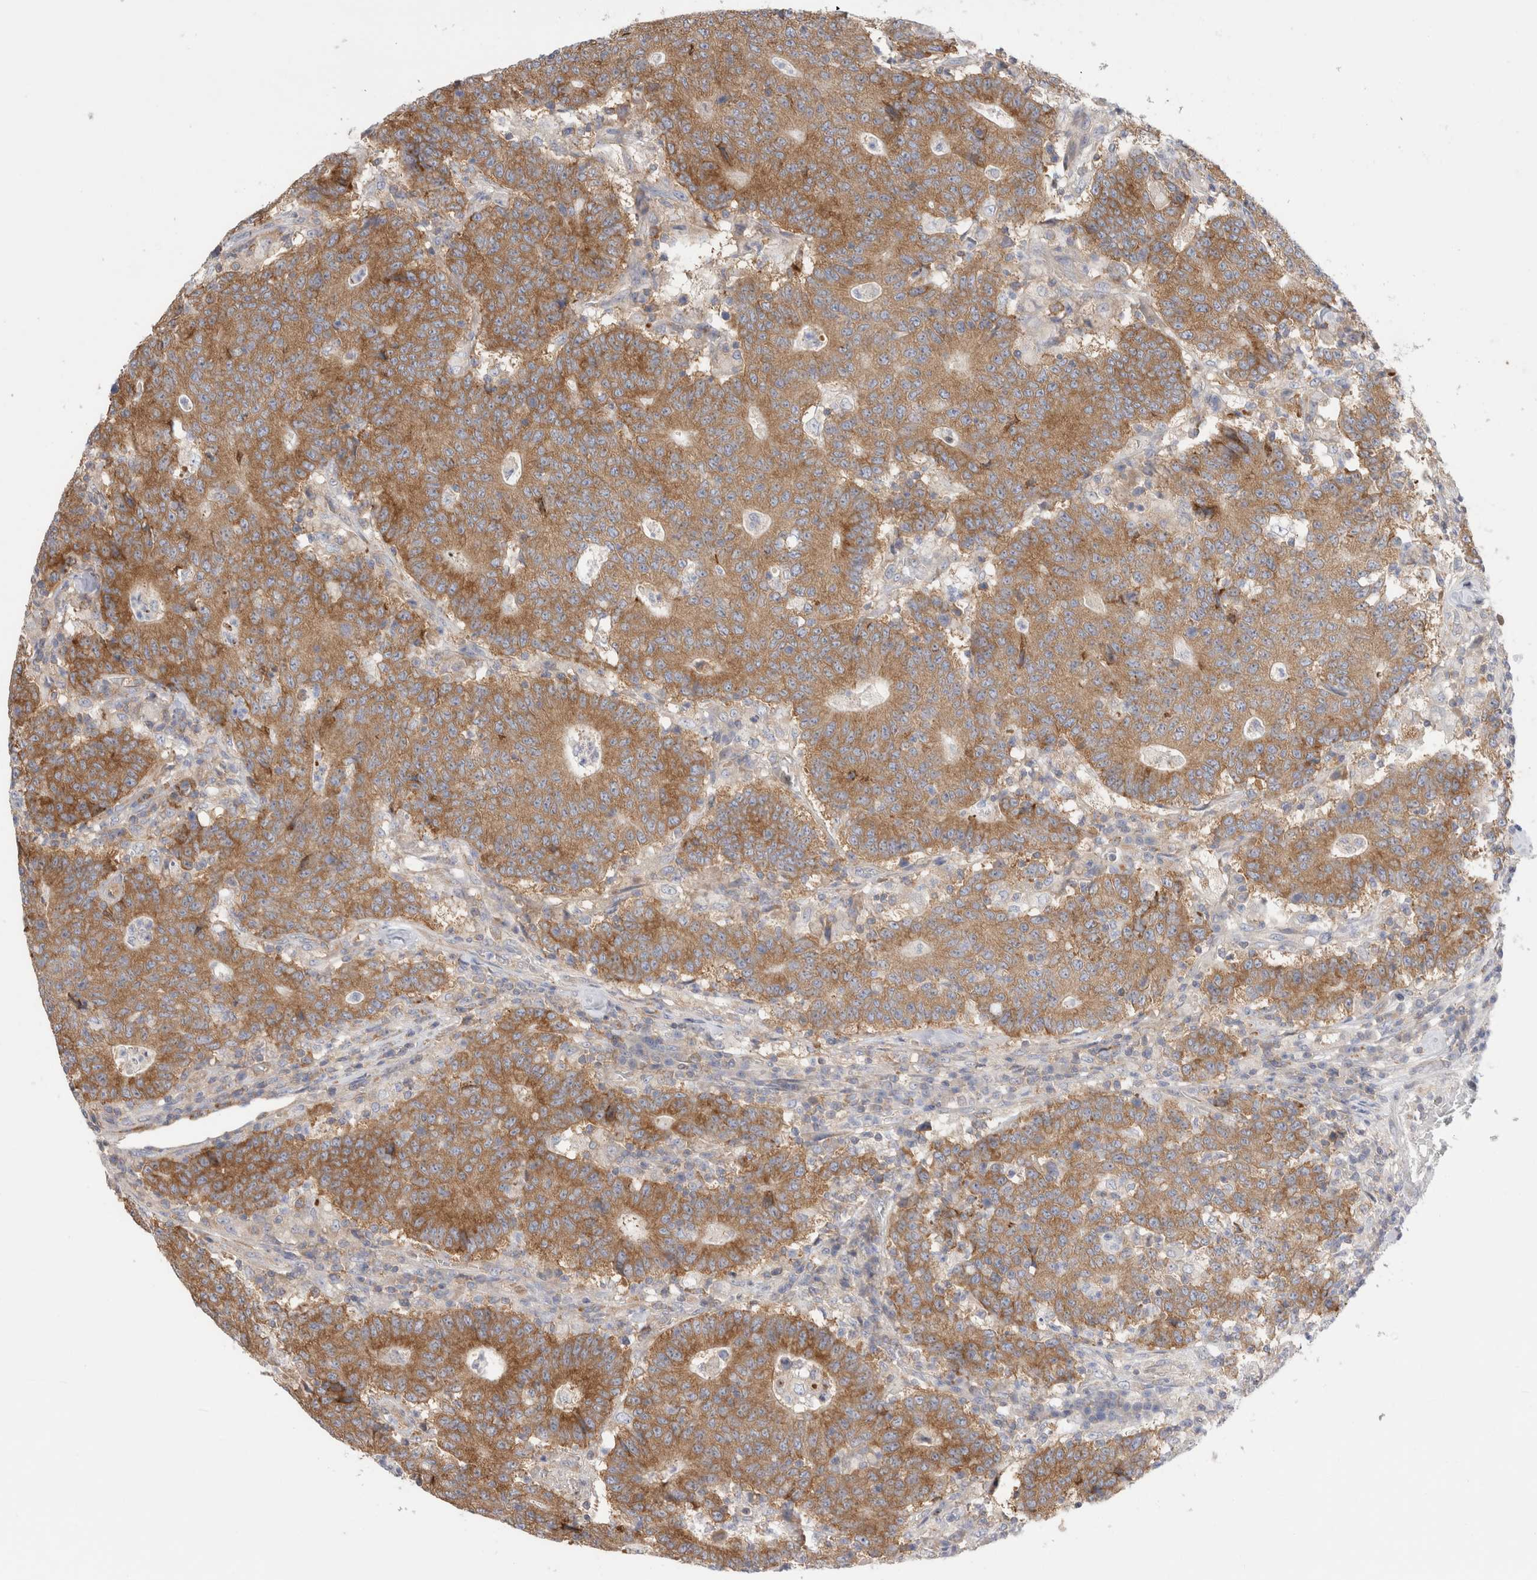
{"staining": {"intensity": "moderate", "quantity": ">75%", "location": "cytoplasmic/membranous"}, "tissue": "colorectal cancer", "cell_type": "Tumor cells", "image_type": "cancer", "snomed": [{"axis": "morphology", "description": "Normal tissue, NOS"}, {"axis": "morphology", "description": "Adenocarcinoma, NOS"}, {"axis": "topography", "description": "Colon"}], "caption": "Moderate cytoplasmic/membranous protein staining is seen in about >75% of tumor cells in colorectal adenocarcinoma. (DAB IHC, brown staining for protein, blue staining for nuclei).", "gene": "ZNF23", "patient": {"sex": "female", "age": 75}}